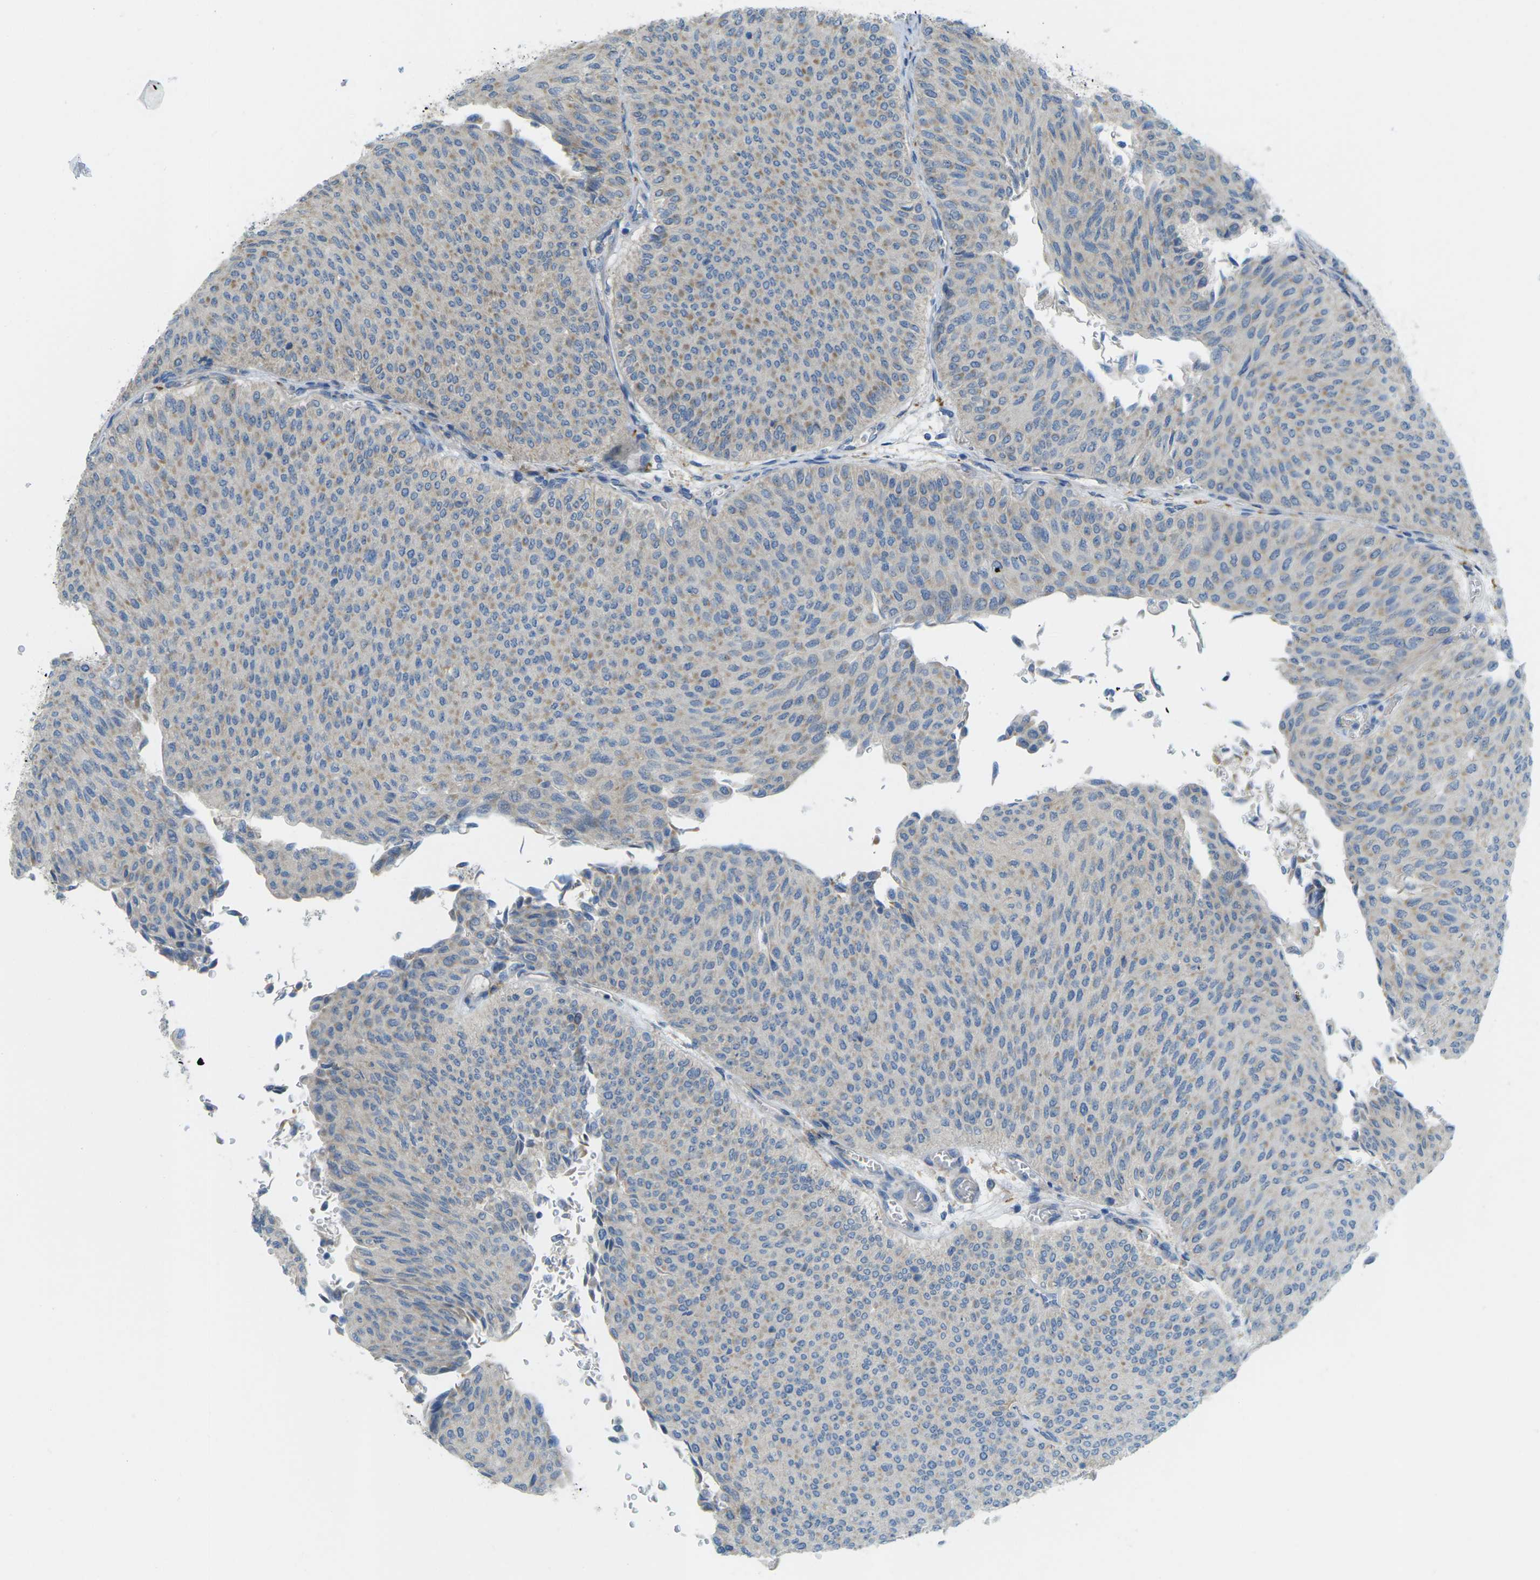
{"staining": {"intensity": "weak", "quantity": ">75%", "location": "cytoplasmic/membranous"}, "tissue": "urothelial cancer", "cell_type": "Tumor cells", "image_type": "cancer", "snomed": [{"axis": "morphology", "description": "Urothelial carcinoma, Low grade"}, {"axis": "topography", "description": "Urinary bladder"}], "caption": "Weak cytoplasmic/membranous expression for a protein is seen in about >75% of tumor cells of urothelial carcinoma (low-grade) using IHC.", "gene": "MYLK4", "patient": {"sex": "male", "age": 78}}